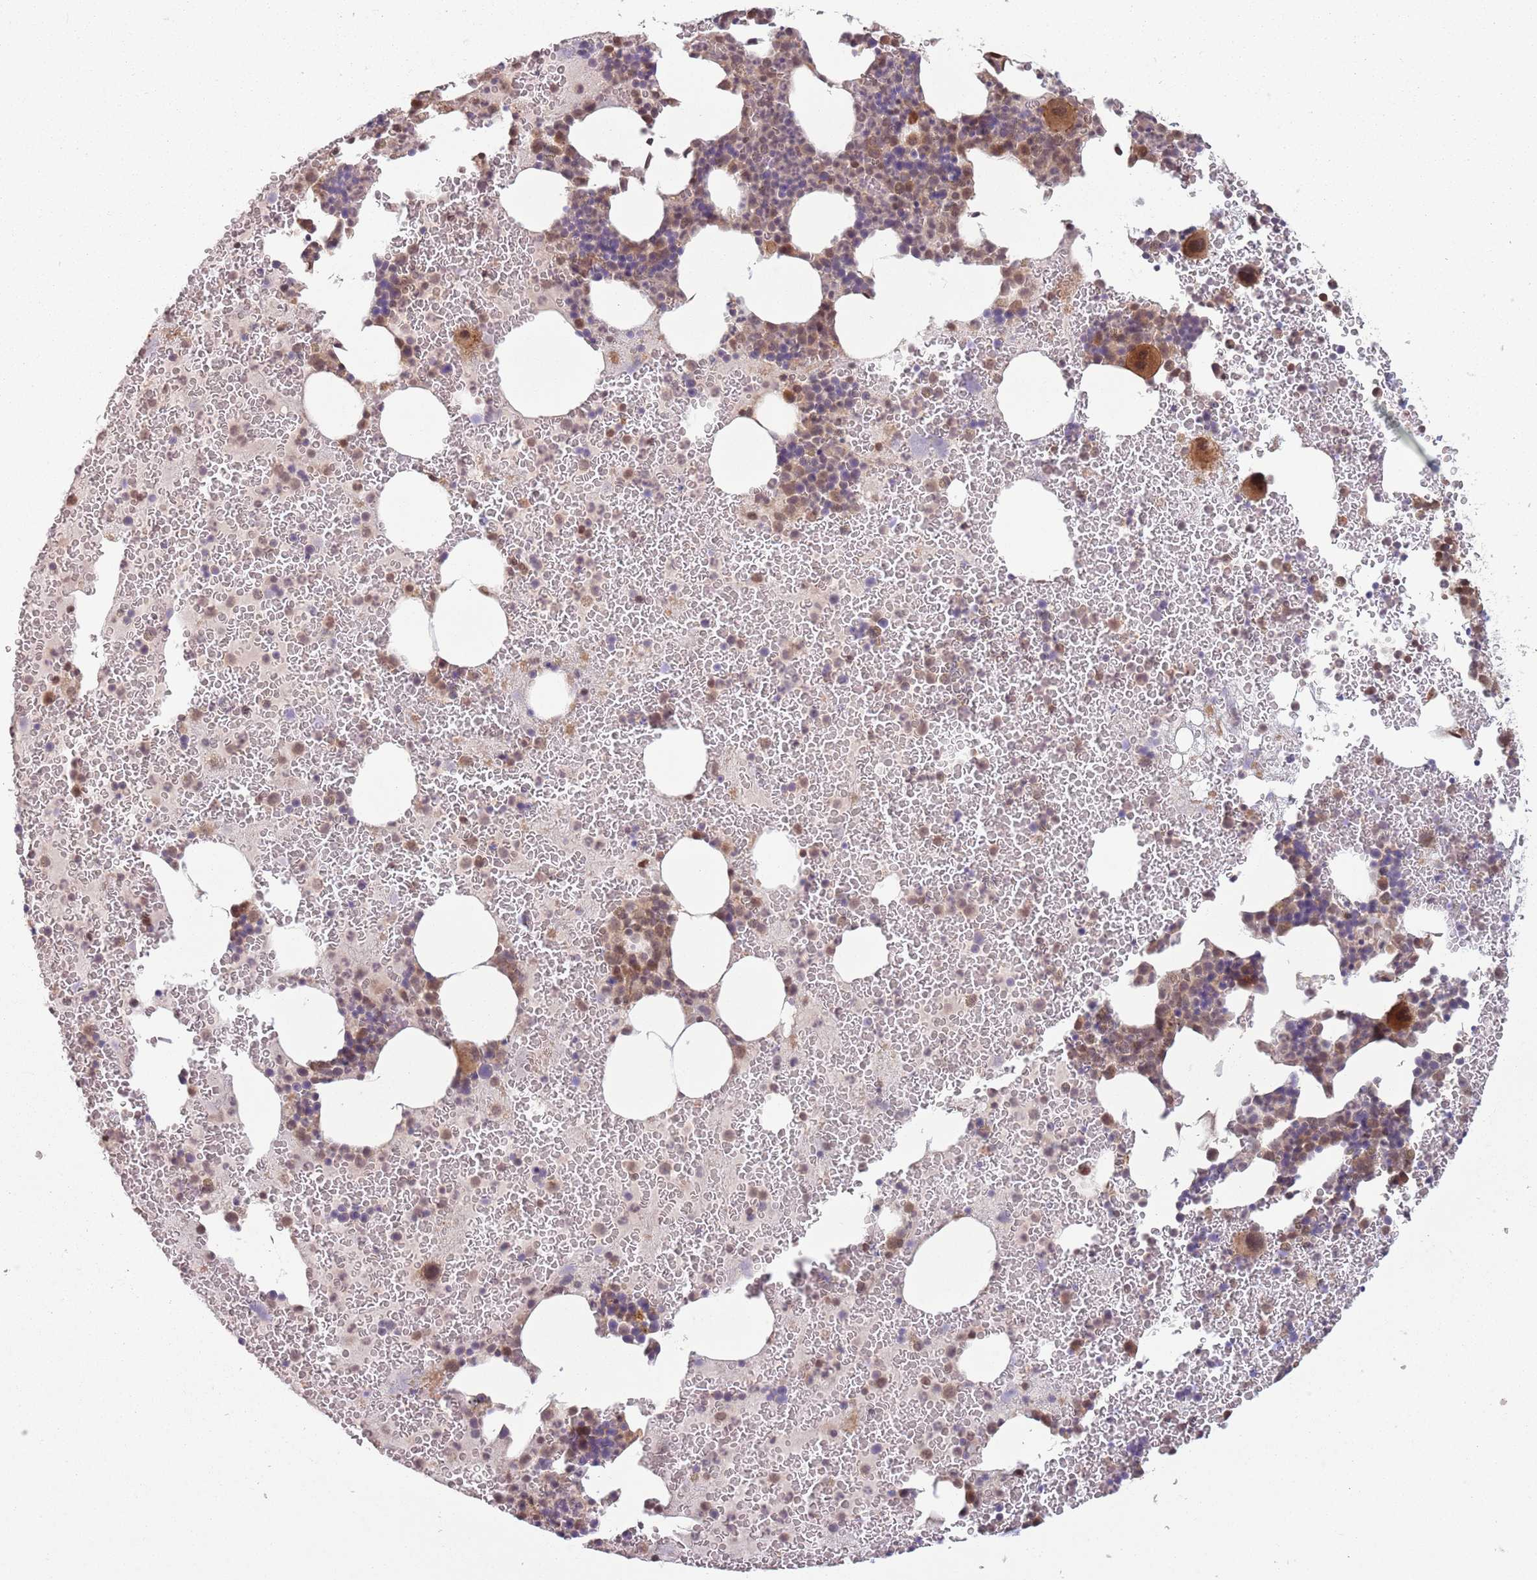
{"staining": {"intensity": "strong", "quantity": "<25%", "location": "cytoplasmic/membranous,nuclear"}, "tissue": "bone marrow", "cell_type": "Hematopoietic cells", "image_type": "normal", "snomed": [{"axis": "morphology", "description": "Normal tissue, NOS"}, {"axis": "topography", "description": "Bone marrow"}], "caption": "High-power microscopy captured an immunohistochemistry image of unremarkable bone marrow, revealing strong cytoplasmic/membranous,nuclear expression in about <25% of hematopoietic cells.", "gene": "CCDC154", "patient": {"sex": "male", "age": 26}}